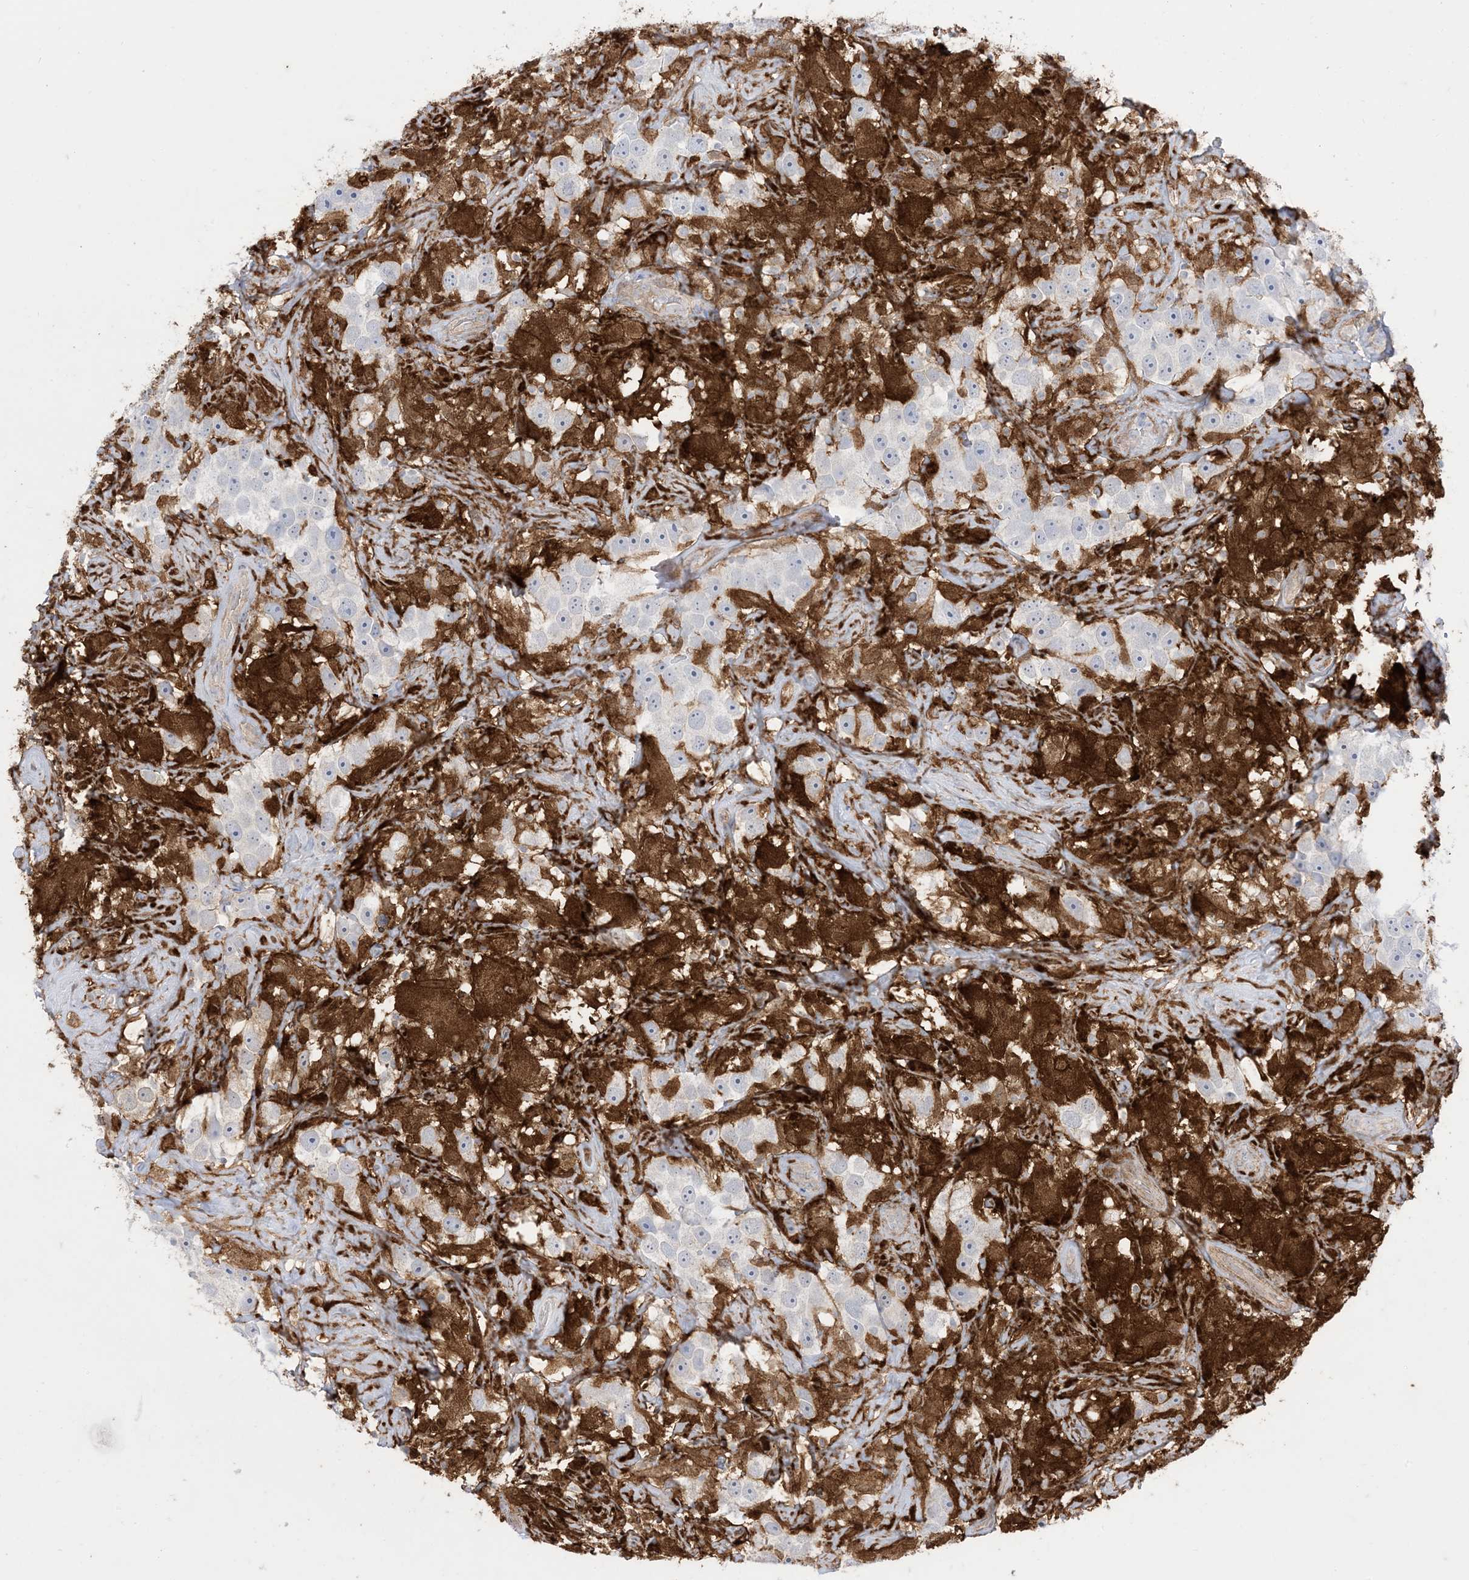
{"staining": {"intensity": "negative", "quantity": "none", "location": "none"}, "tissue": "testis cancer", "cell_type": "Tumor cells", "image_type": "cancer", "snomed": [{"axis": "morphology", "description": "Seminoma, NOS"}, {"axis": "topography", "description": "Testis"}], "caption": "Immunohistochemical staining of human testis cancer exhibits no significant expression in tumor cells.", "gene": "GSN", "patient": {"sex": "male", "age": 49}}